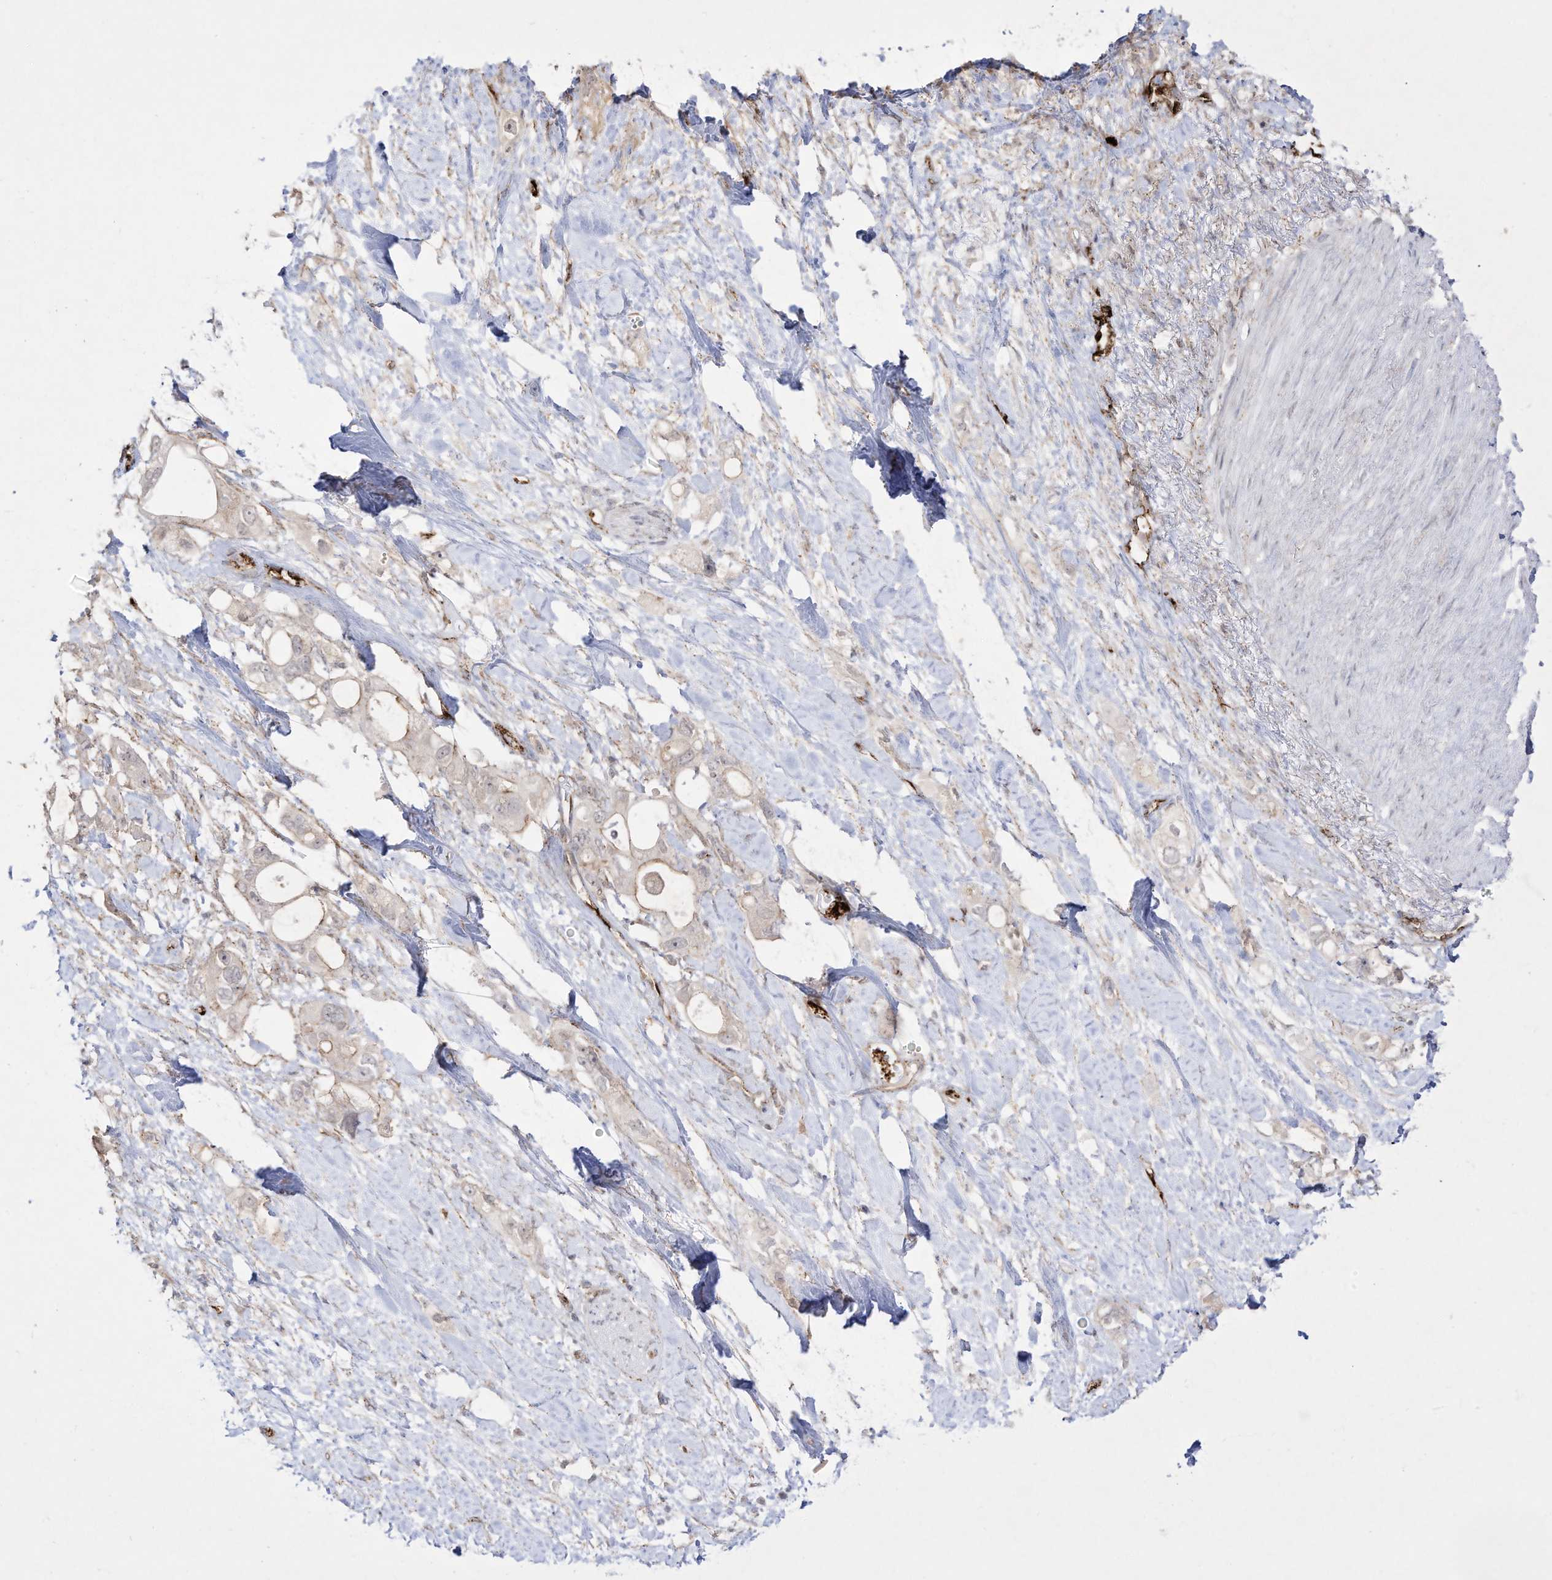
{"staining": {"intensity": "weak", "quantity": "<25%", "location": "cytoplasmic/membranous"}, "tissue": "pancreatic cancer", "cell_type": "Tumor cells", "image_type": "cancer", "snomed": [{"axis": "morphology", "description": "Adenocarcinoma, NOS"}, {"axis": "topography", "description": "Pancreas"}], "caption": "This is an immunohistochemistry (IHC) image of pancreatic cancer (adenocarcinoma). There is no expression in tumor cells.", "gene": "ZGRF1", "patient": {"sex": "female", "age": 56}}